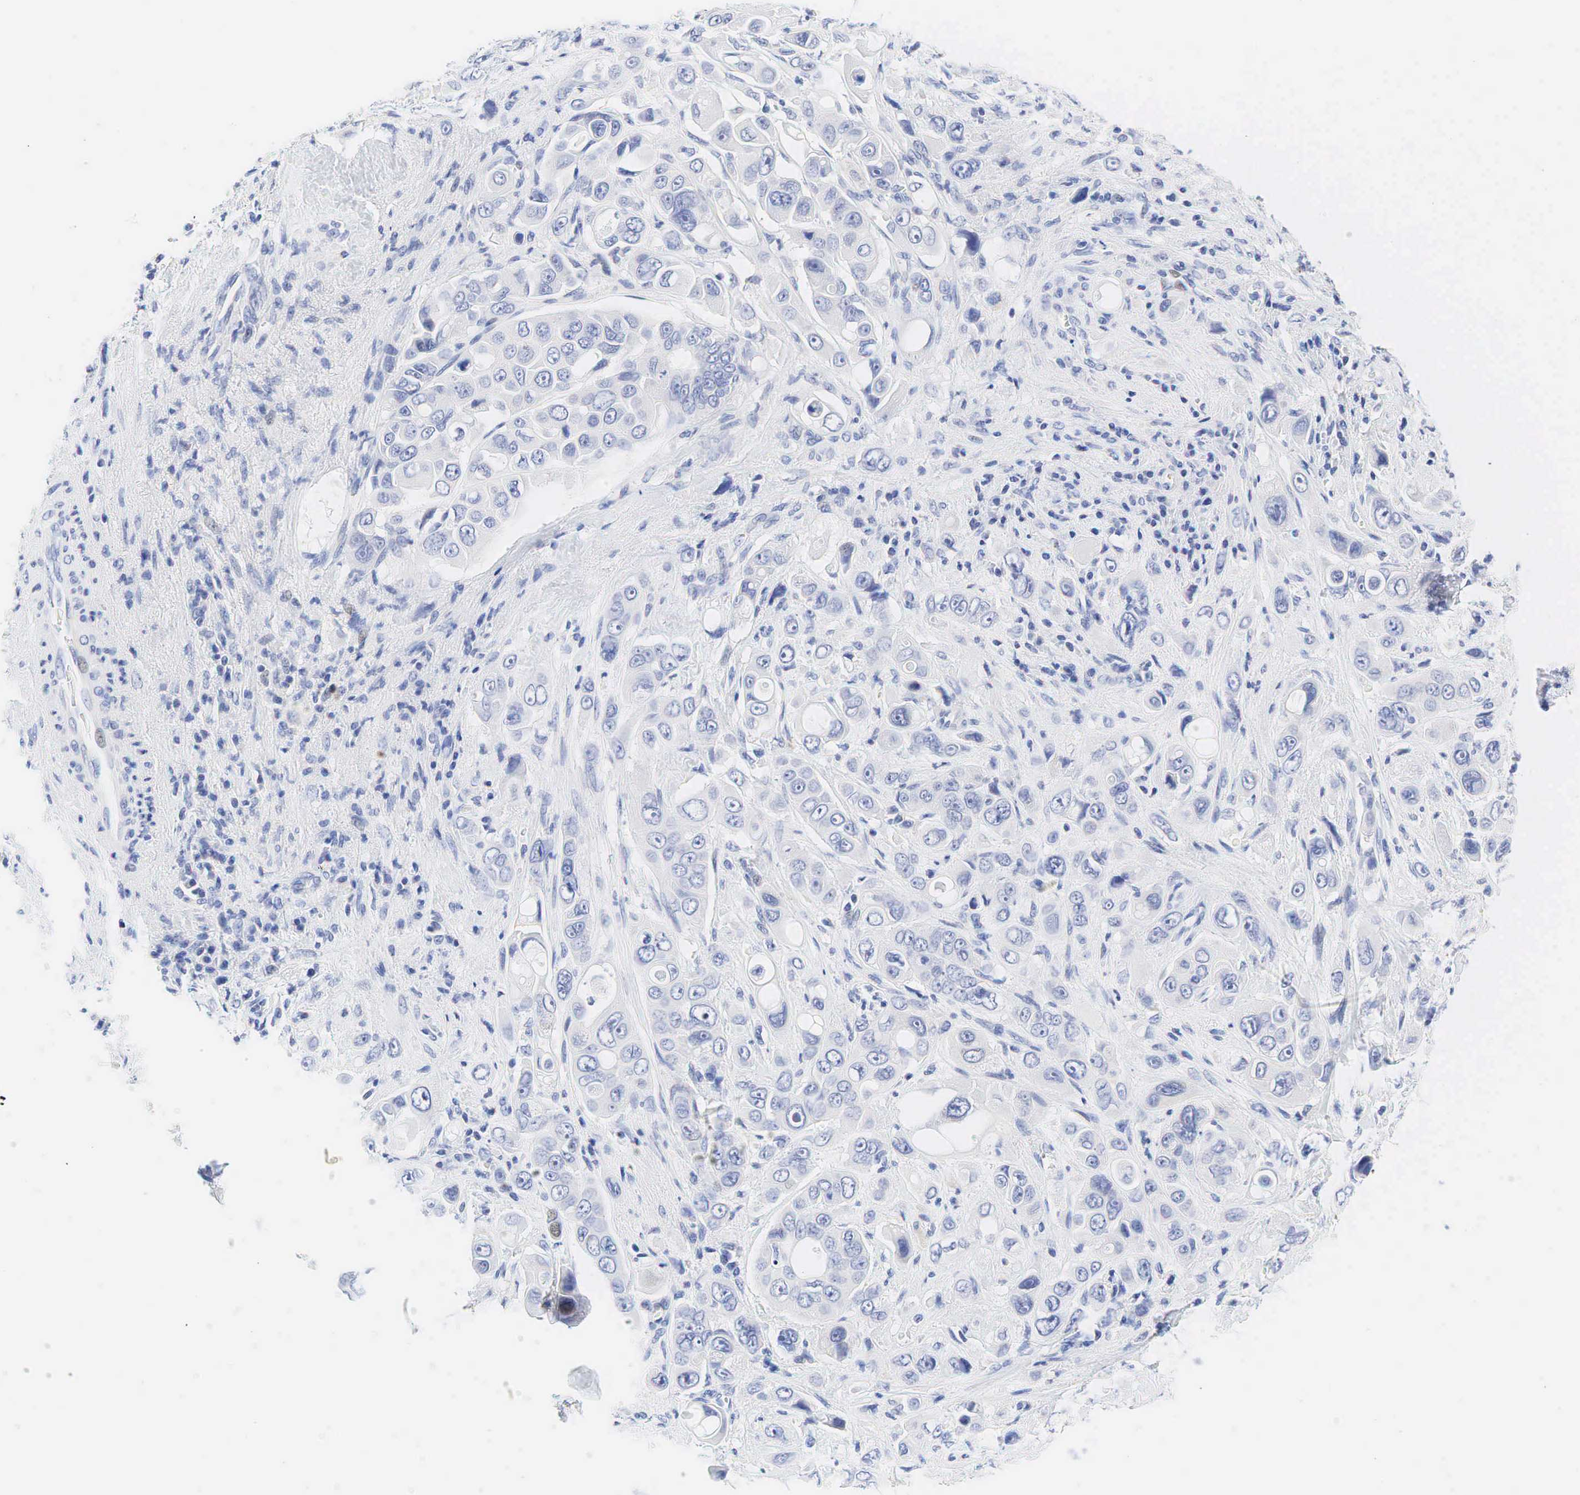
{"staining": {"intensity": "negative", "quantity": "none", "location": "none"}, "tissue": "liver cancer", "cell_type": "Tumor cells", "image_type": "cancer", "snomed": [{"axis": "morphology", "description": "Cholangiocarcinoma"}, {"axis": "topography", "description": "Liver"}], "caption": "IHC of human liver cancer (cholangiocarcinoma) exhibits no staining in tumor cells.", "gene": "AR", "patient": {"sex": "female", "age": 79}}